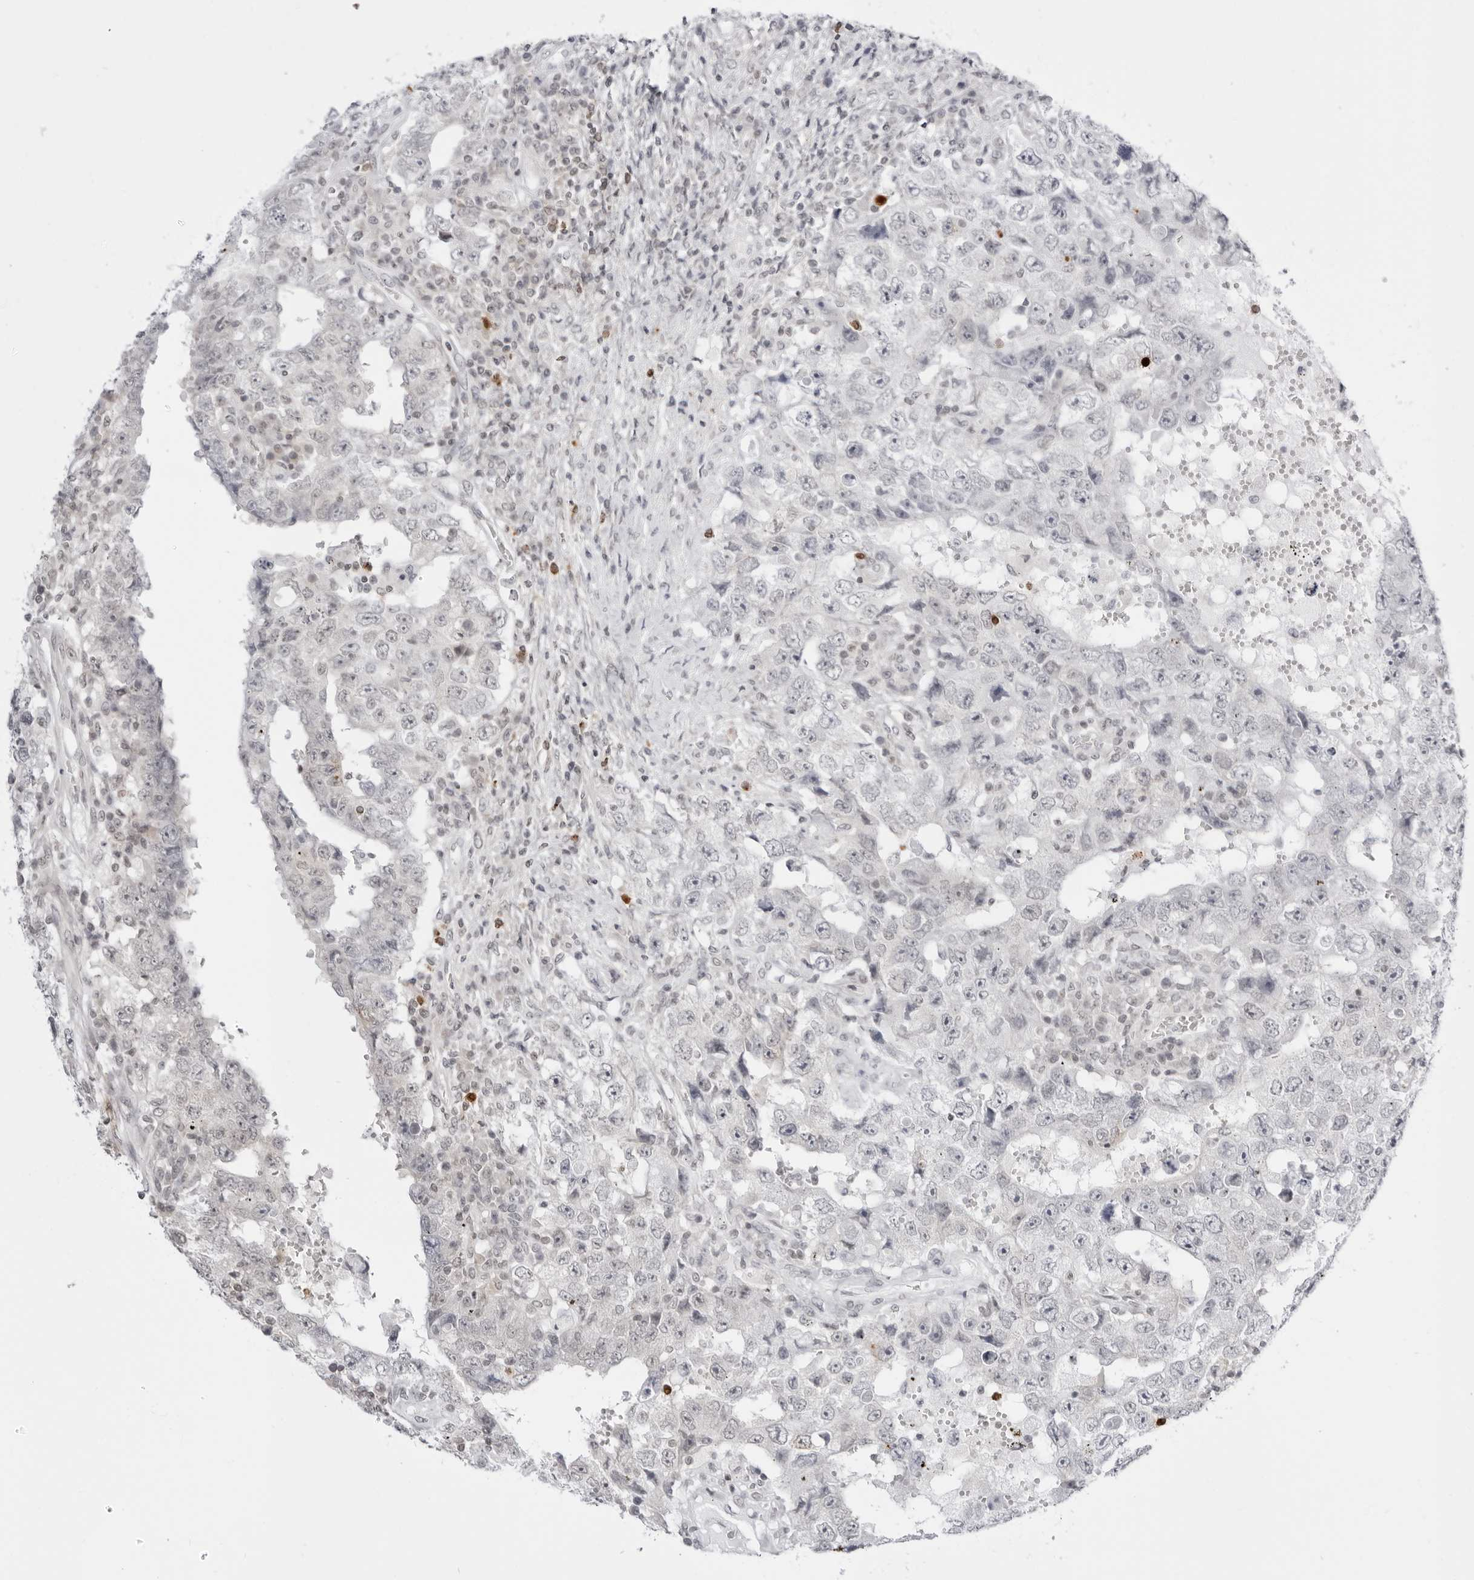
{"staining": {"intensity": "negative", "quantity": "none", "location": "none"}, "tissue": "testis cancer", "cell_type": "Tumor cells", "image_type": "cancer", "snomed": [{"axis": "morphology", "description": "Carcinoma, Embryonal, NOS"}, {"axis": "topography", "description": "Testis"}], "caption": "The photomicrograph exhibits no significant staining in tumor cells of testis cancer (embryonal carcinoma).", "gene": "PPP2R5C", "patient": {"sex": "male", "age": 26}}